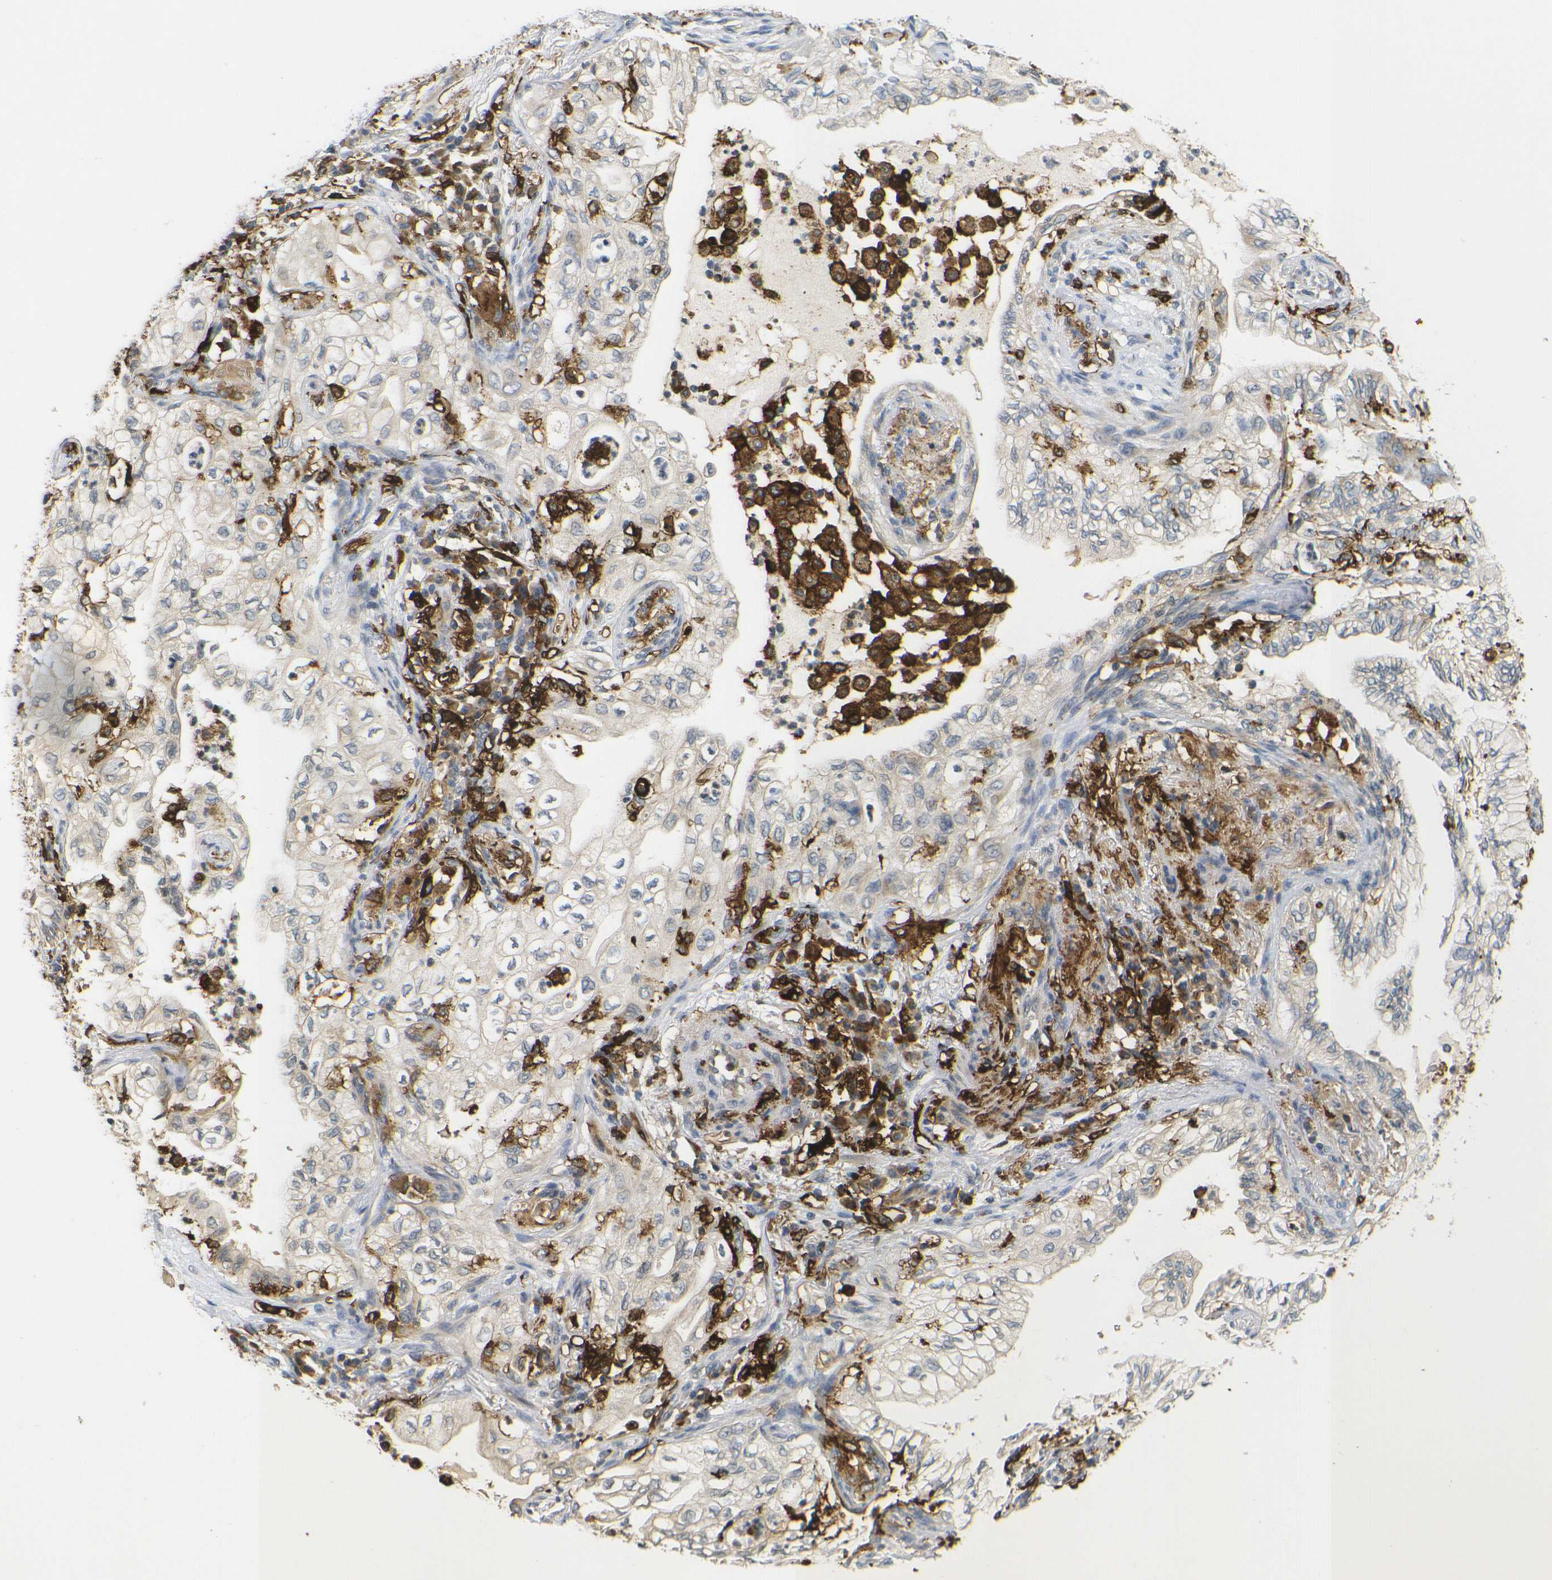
{"staining": {"intensity": "moderate", "quantity": "25%-75%", "location": "cytoplasmic/membranous"}, "tissue": "lung cancer", "cell_type": "Tumor cells", "image_type": "cancer", "snomed": [{"axis": "morphology", "description": "Adenocarcinoma, NOS"}, {"axis": "topography", "description": "Lung"}], "caption": "Lung adenocarcinoma stained with a protein marker reveals moderate staining in tumor cells.", "gene": "HLA-DQB1", "patient": {"sex": "female", "age": 70}}